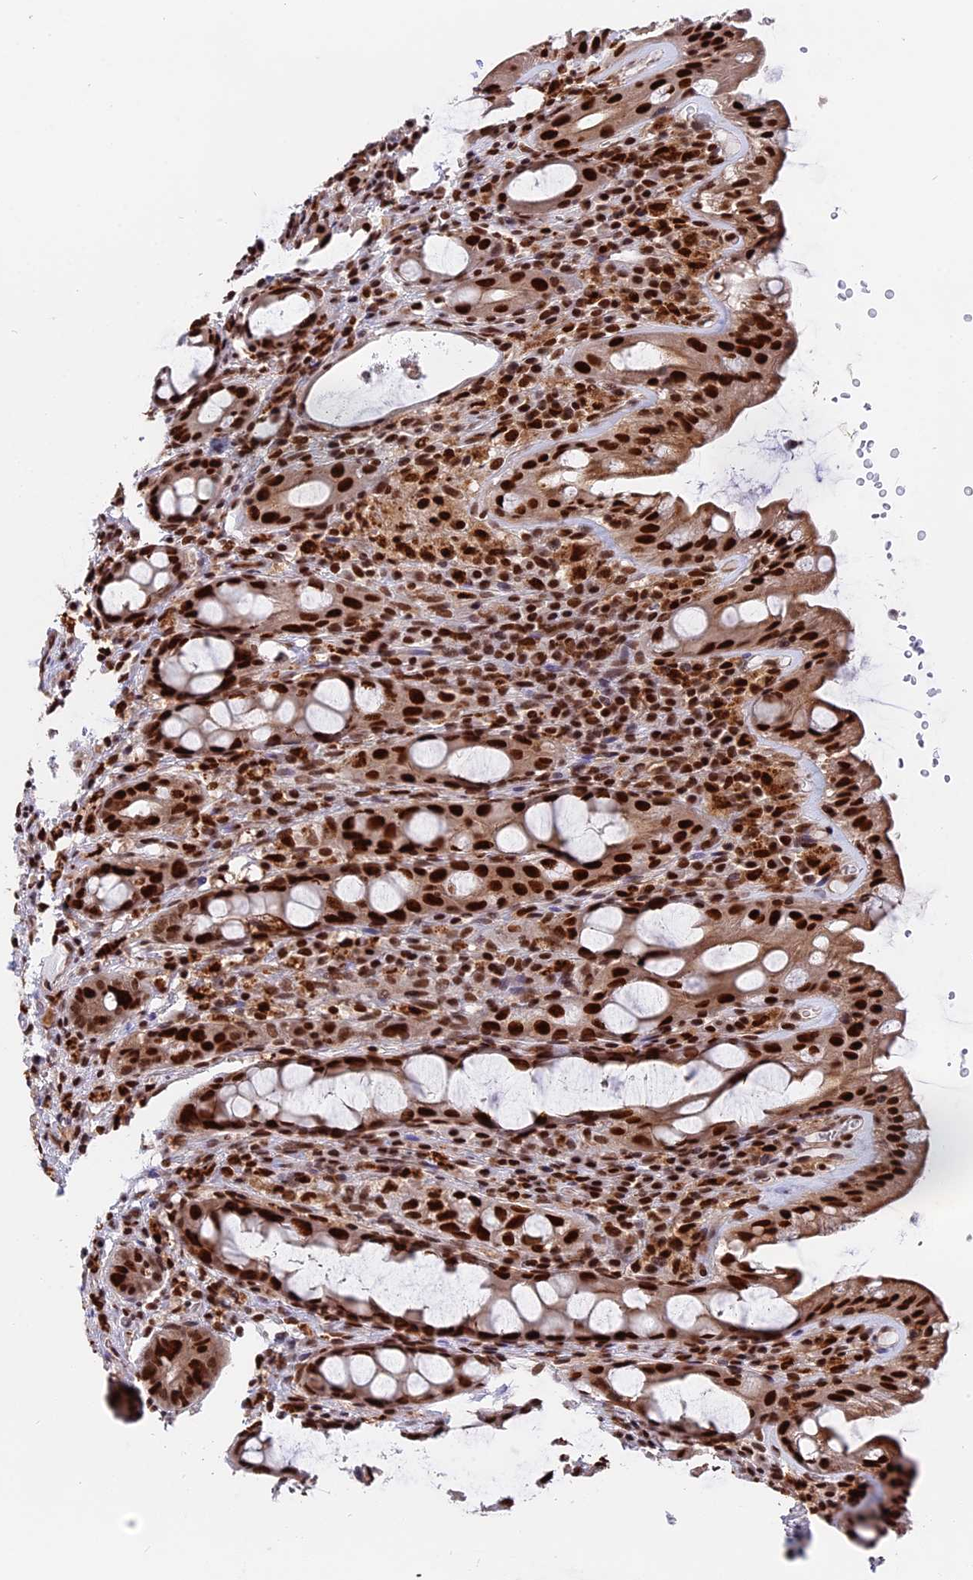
{"staining": {"intensity": "strong", "quantity": ">75%", "location": "nuclear"}, "tissue": "rectum", "cell_type": "Glandular cells", "image_type": "normal", "snomed": [{"axis": "morphology", "description": "Normal tissue, NOS"}, {"axis": "topography", "description": "Rectum"}], "caption": "Brown immunohistochemical staining in benign human rectum reveals strong nuclear expression in about >75% of glandular cells.", "gene": "RAMACL", "patient": {"sex": "male", "age": 44}}